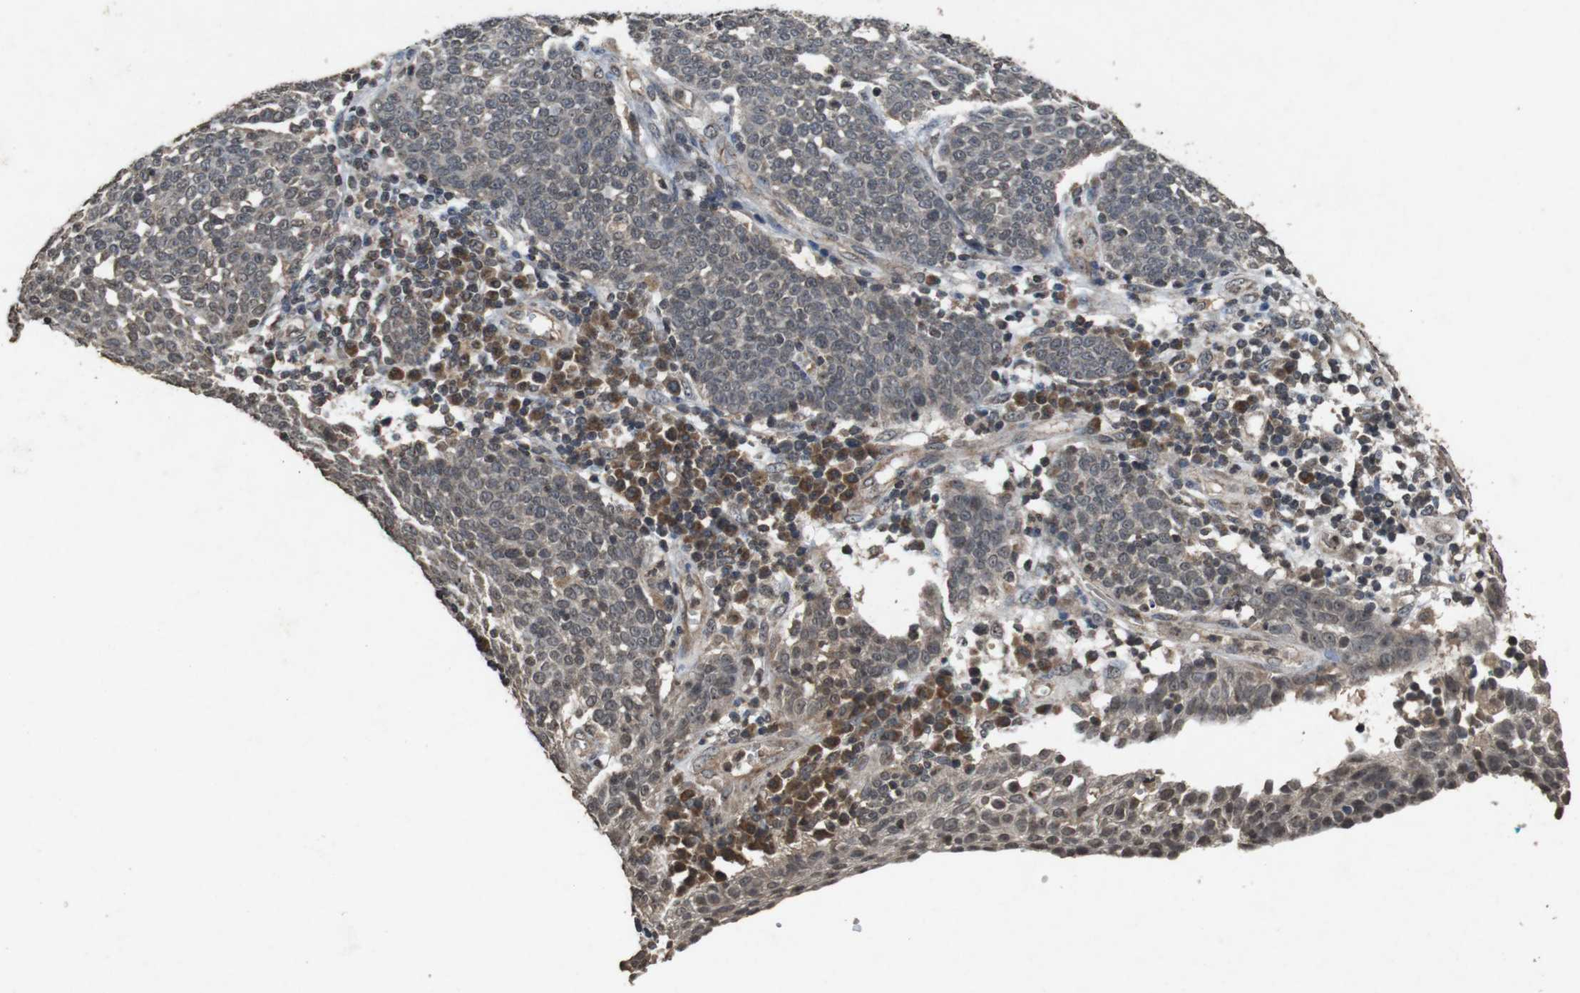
{"staining": {"intensity": "negative", "quantity": "none", "location": "none"}, "tissue": "cervical cancer", "cell_type": "Tumor cells", "image_type": "cancer", "snomed": [{"axis": "morphology", "description": "Squamous cell carcinoma, NOS"}, {"axis": "topography", "description": "Cervix"}], "caption": "IHC micrograph of neoplastic tissue: human cervical cancer (squamous cell carcinoma) stained with DAB (3,3'-diaminobenzidine) demonstrates no significant protein expression in tumor cells.", "gene": "SORL1", "patient": {"sex": "female", "age": 34}}